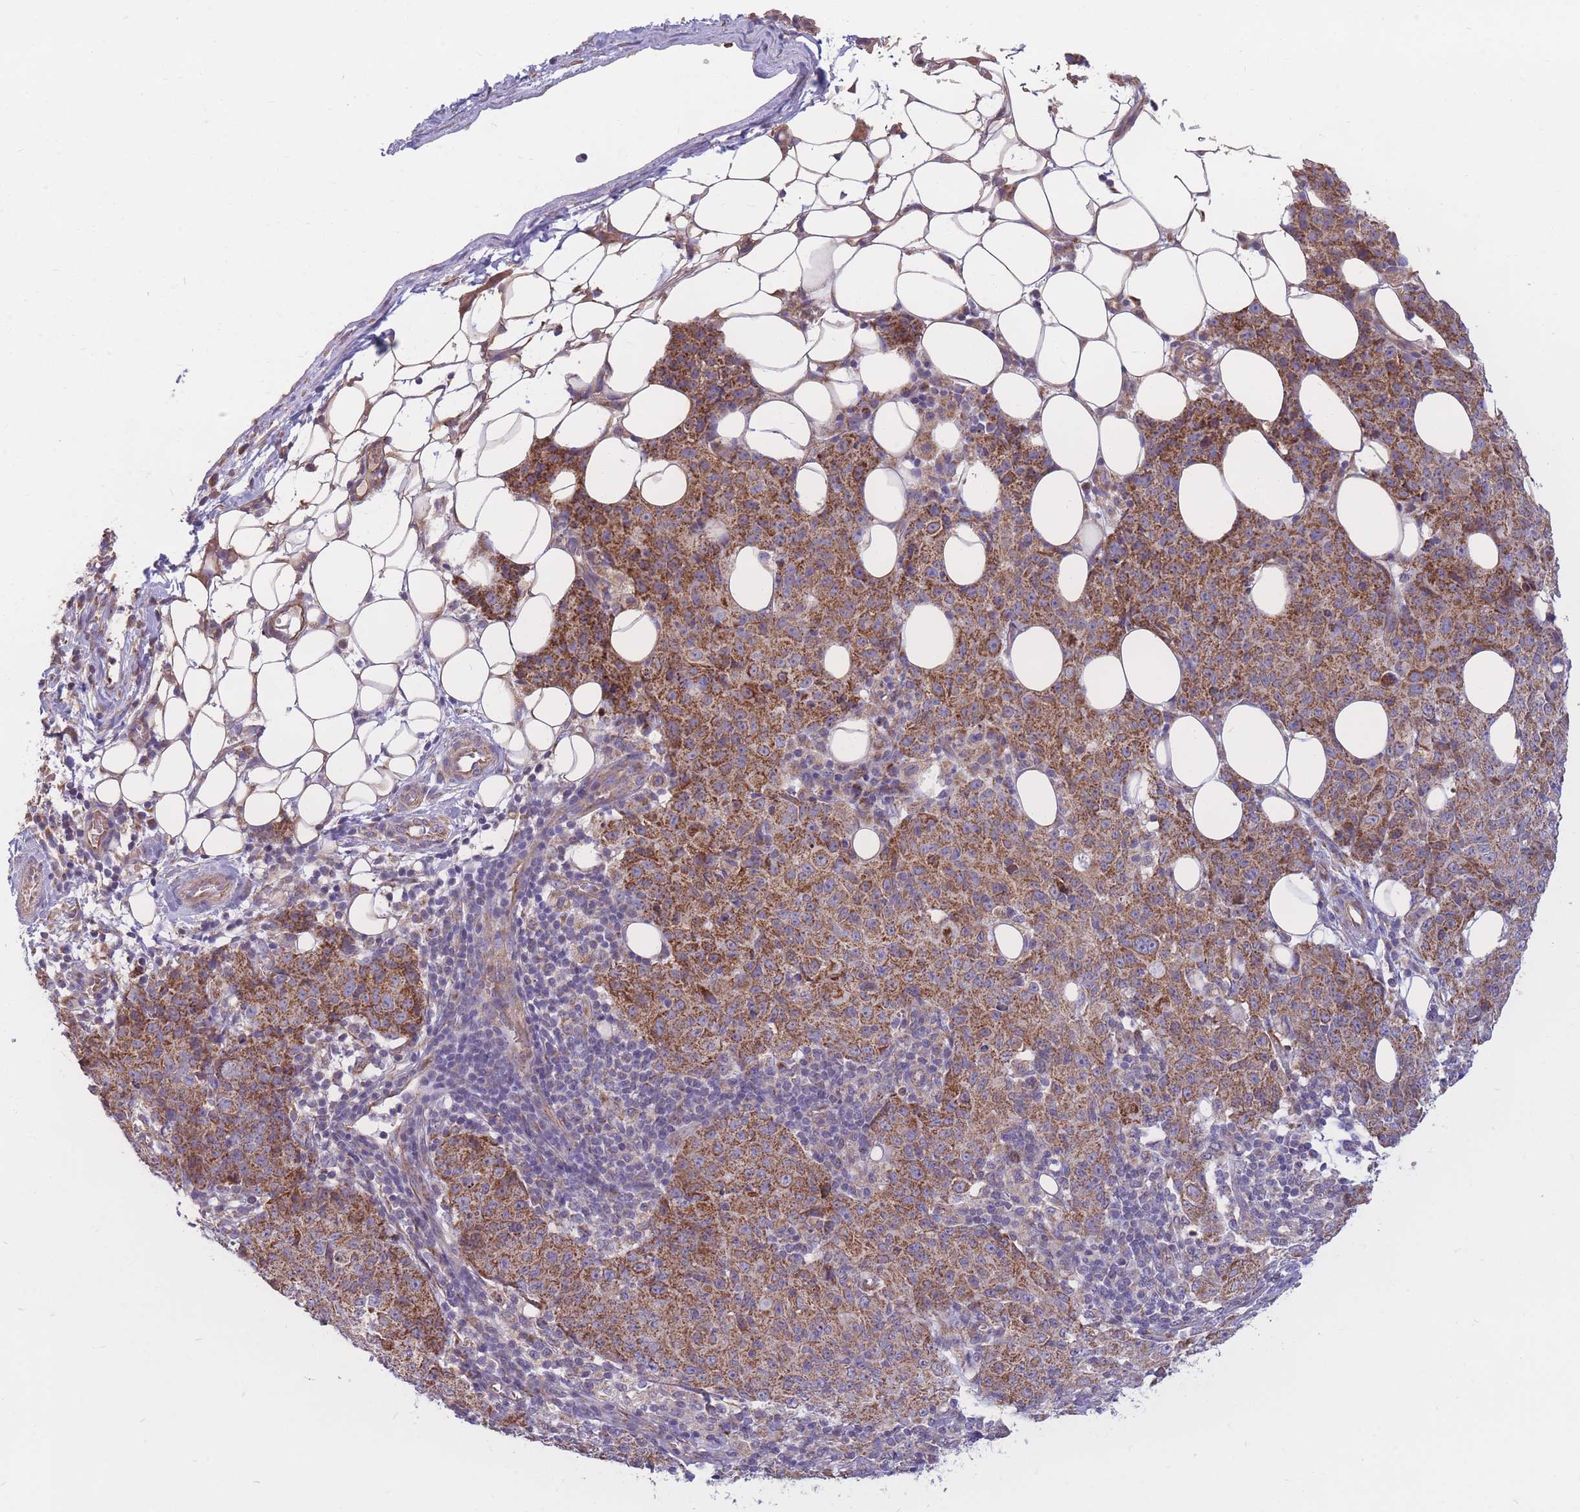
{"staining": {"intensity": "moderate", "quantity": ">75%", "location": "cytoplasmic/membranous"}, "tissue": "ovarian cancer", "cell_type": "Tumor cells", "image_type": "cancer", "snomed": [{"axis": "morphology", "description": "Carcinoma, endometroid"}, {"axis": "topography", "description": "Ovary"}], "caption": "This histopathology image exhibits endometroid carcinoma (ovarian) stained with immunohistochemistry (IHC) to label a protein in brown. The cytoplasmic/membranous of tumor cells show moderate positivity for the protein. Nuclei are counter-stained blue.", "gene": "MRPS9", "patient": {"sex": "female", "age": 42}}